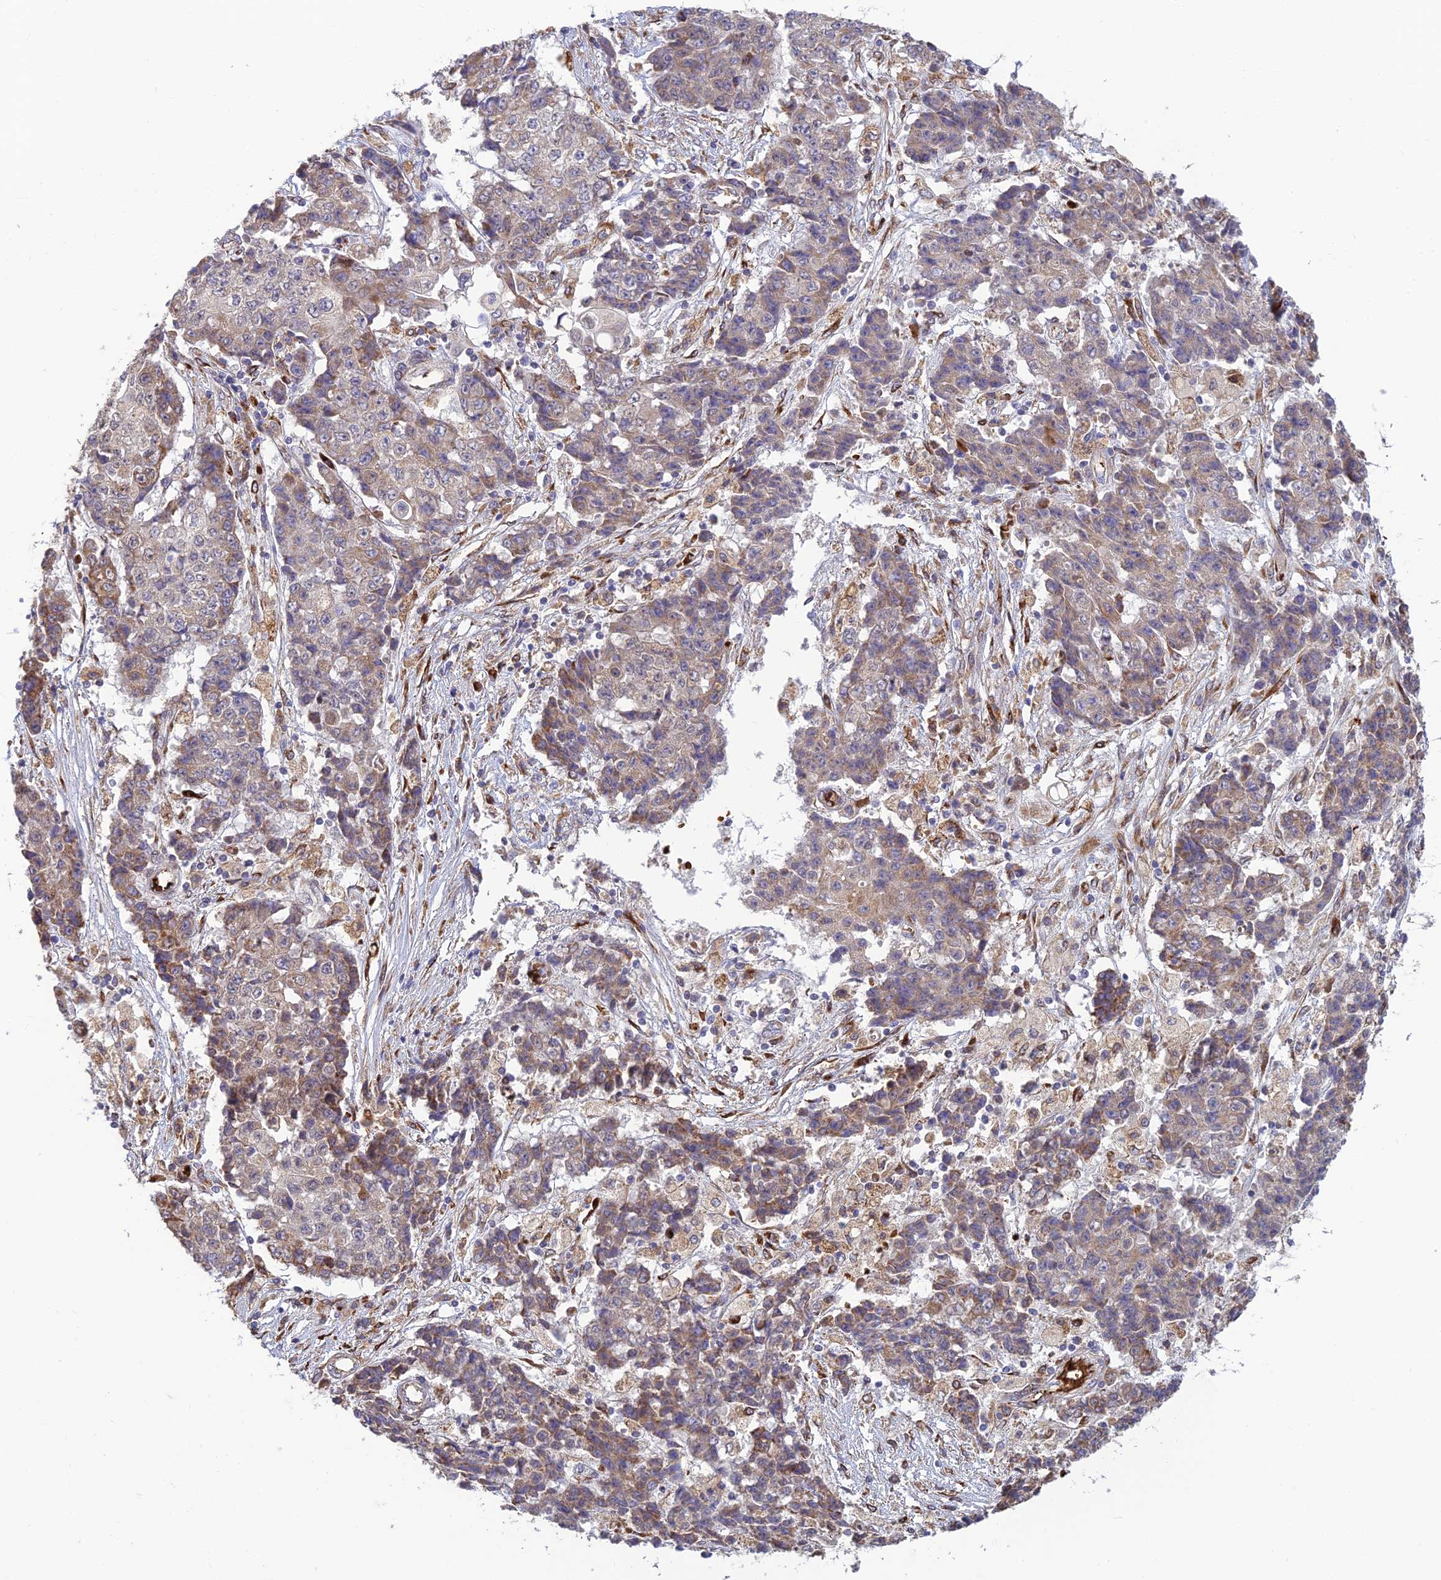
{"staining": {"intensity": "moderate", "quantity": "<25%", "location": "cytoplasmic/membranous"}, "tissue": "ovarian cancer", "cell_type": "Tumor cells", "image_type": "cancer", "snomed": [{"axis": "morphology", "description": "Carcinoma, endometroid"}, {"axis": "topography", "description": "Ovary"}], "caption": "Immunohistochemical staining of endometroid carcinoma (ovarian) shows low levels of moderate cytoplasmic/membranous positivity in about <25% of tumor cells.", "gene": "UFSP2", "patient": {"sex": "female", "age": 42}}